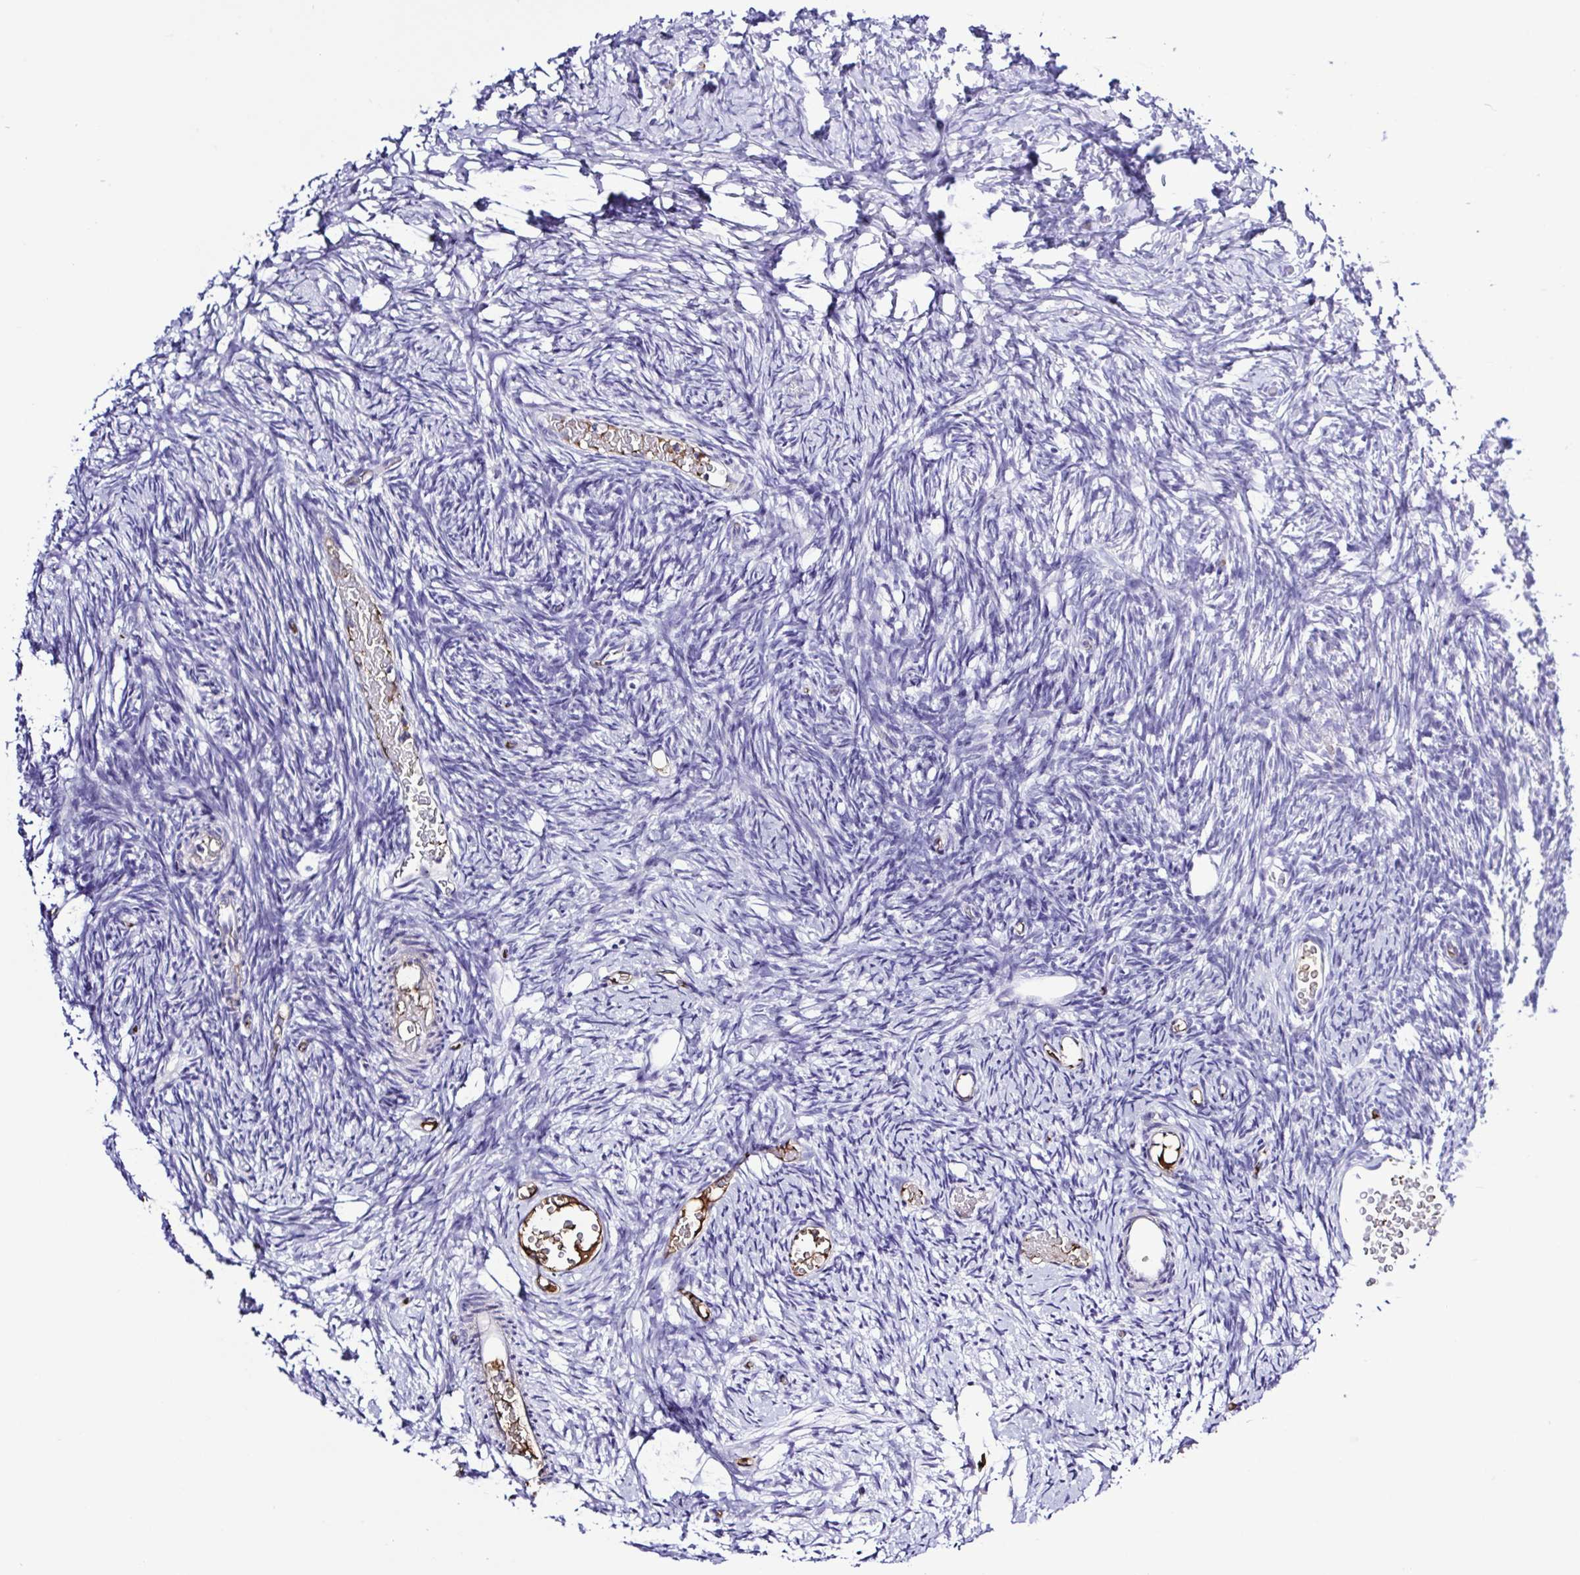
{"staining": {"intensity": "negative", "quantity": "none", "location": "none"}, "tissue": "ovary", "cell_type": "Ovarian stroma cells", "image_type": "normal", "snomed": [{"axis": "morphology", "description": "Normal tissue, NOS"}, {"axis": "topography", "description": "Ovary"}], "caption": "This is a photomicrograph of immunohistochemistry staining of unremarkable ovary, which shows no positivity in ovarian stroma cells.", "gene": "GABBR2", "patient": {"sex": "female", "age": 39}}